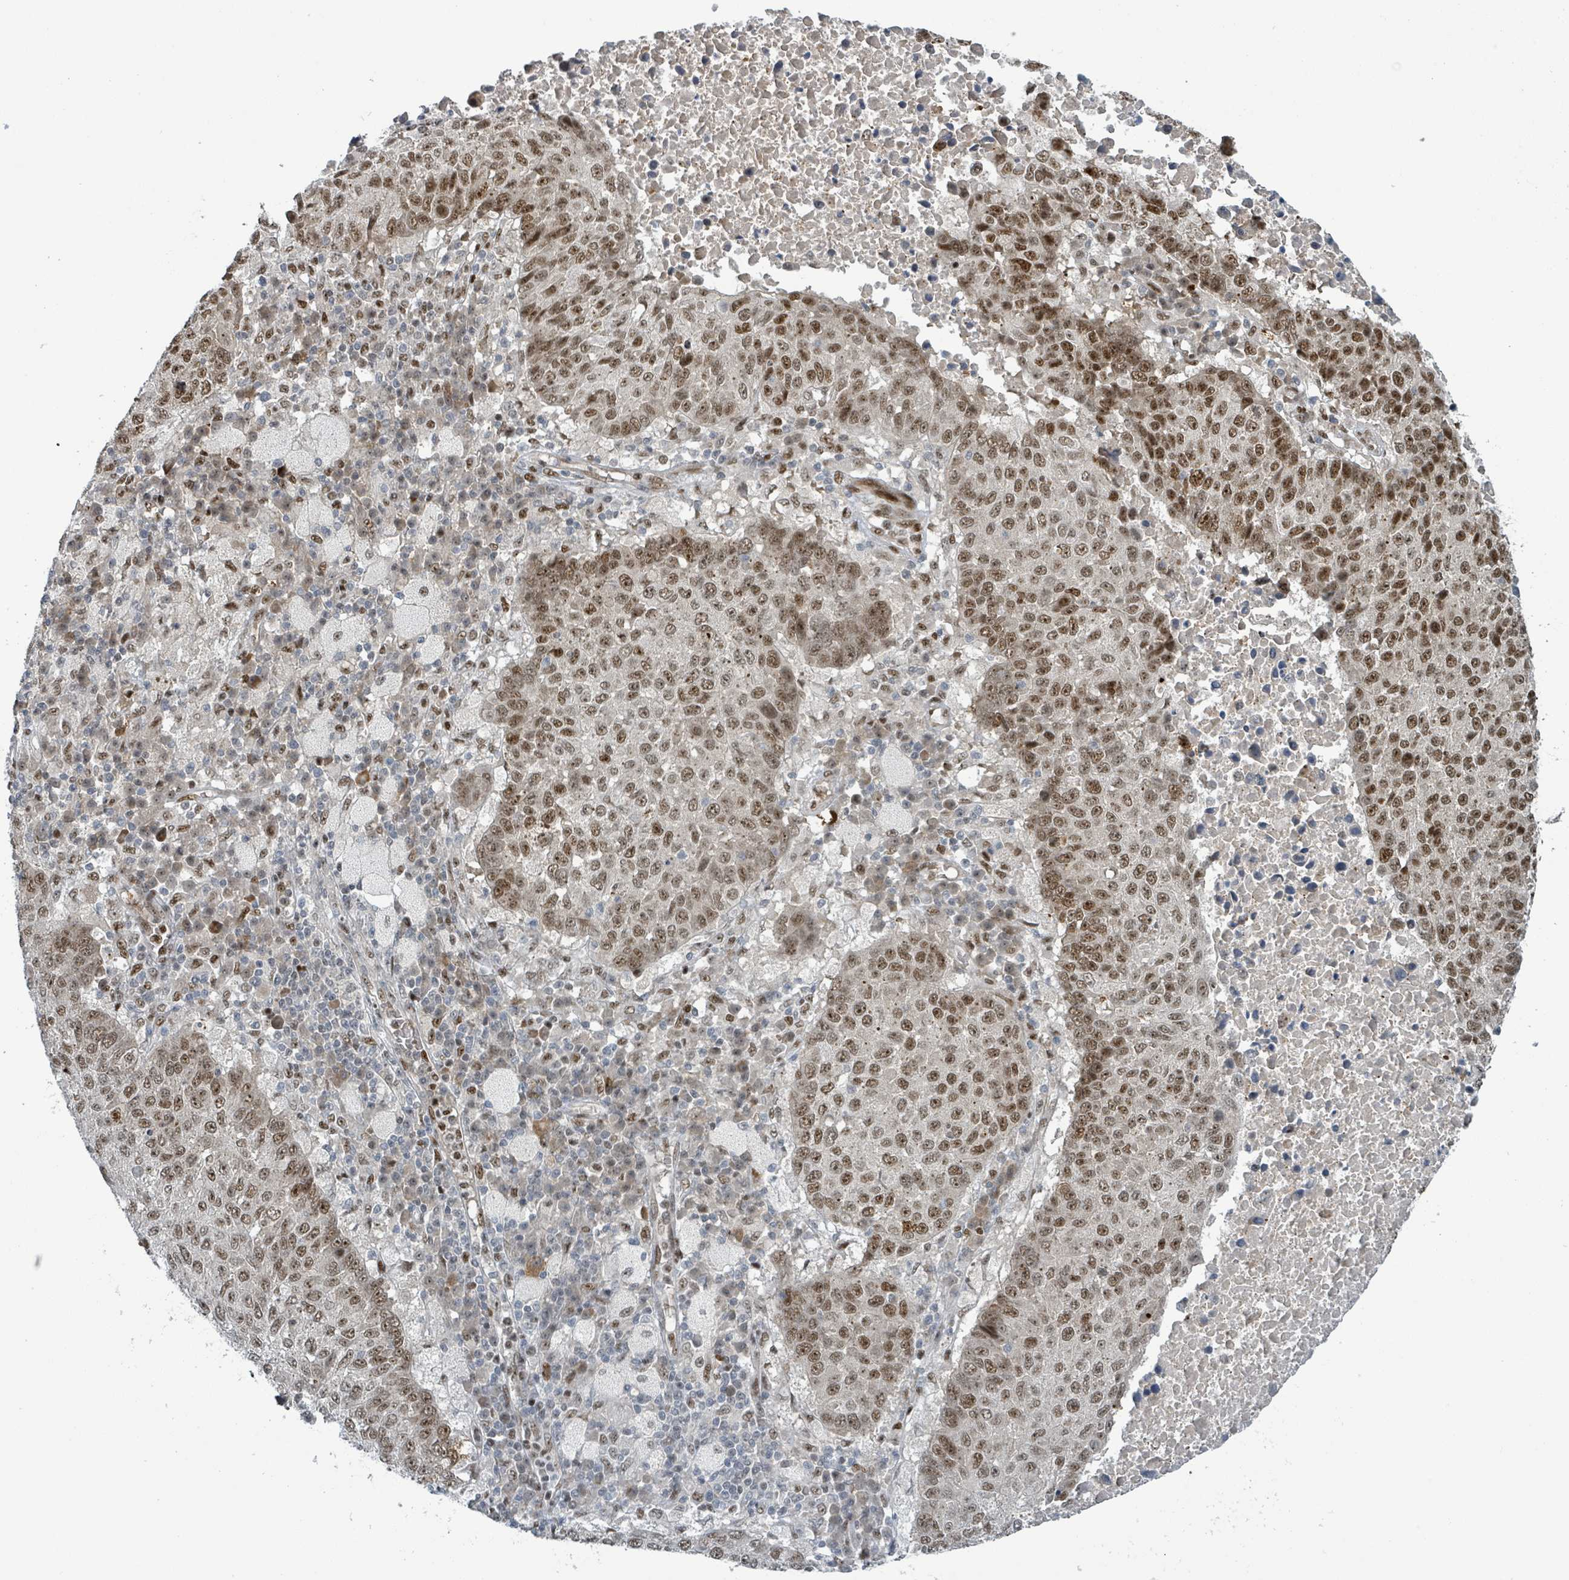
{"staining": {"intensity": "moderate", "quantity": ">75%", "location": "nuclear"}, "tissue": "lung cancer", "cell_type": "Tumor cells", "image_type": "cancer", "snomed": [{"axis": "morphology", "description": "Squamous cell carcinoma, NOS"}, {"axis": "topography", "description": "Lung"}], "caption": "Tumor cells display moderate nuclear expression in about >75% of cells in lung cancer.", "gene": "KLF3", "patient": {"sex": "male", "age": 73}}